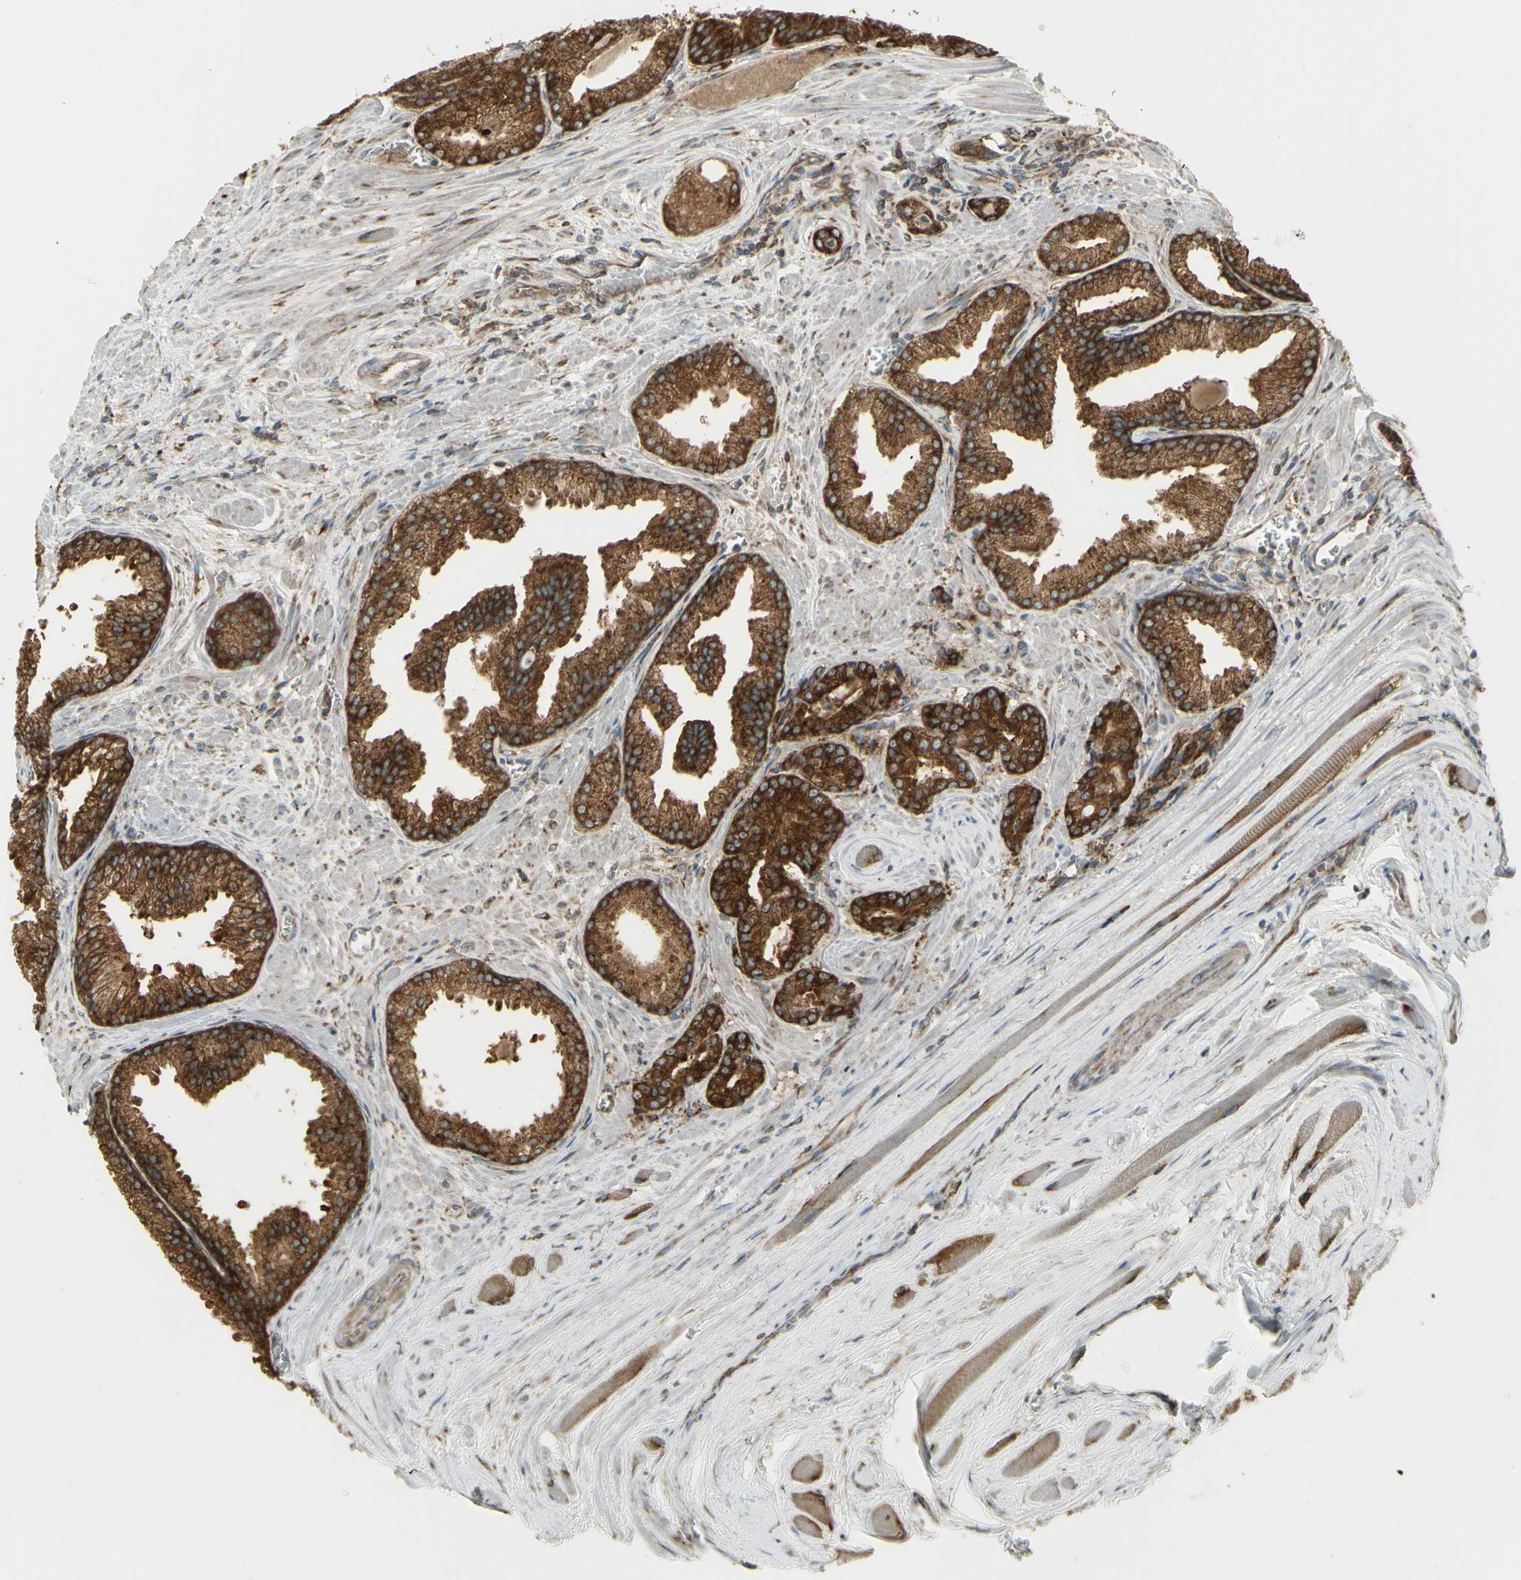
{"staining": {"intensity": "strong", "quantity": ">75%", "location": "cytoplasmic/membranous"}, "tissue": "prostate cancer", "cell_type": "Tumor cells", "image_type": "cancer", "snomed": [{"axis": "morphology", "description": "Adenocarcinoma, Low grade"}, {"axis": "topography", "description": "Prostate"}], "caption": "This photomicrograph shows IHC staining of low-grade adenocarcinoma (prostate), with high strong cytoplasmic/membranous expression in approximately >75% of tumor cells.", "gene": "FKBP3", "patient": {"sex": "male", "age": 59}}